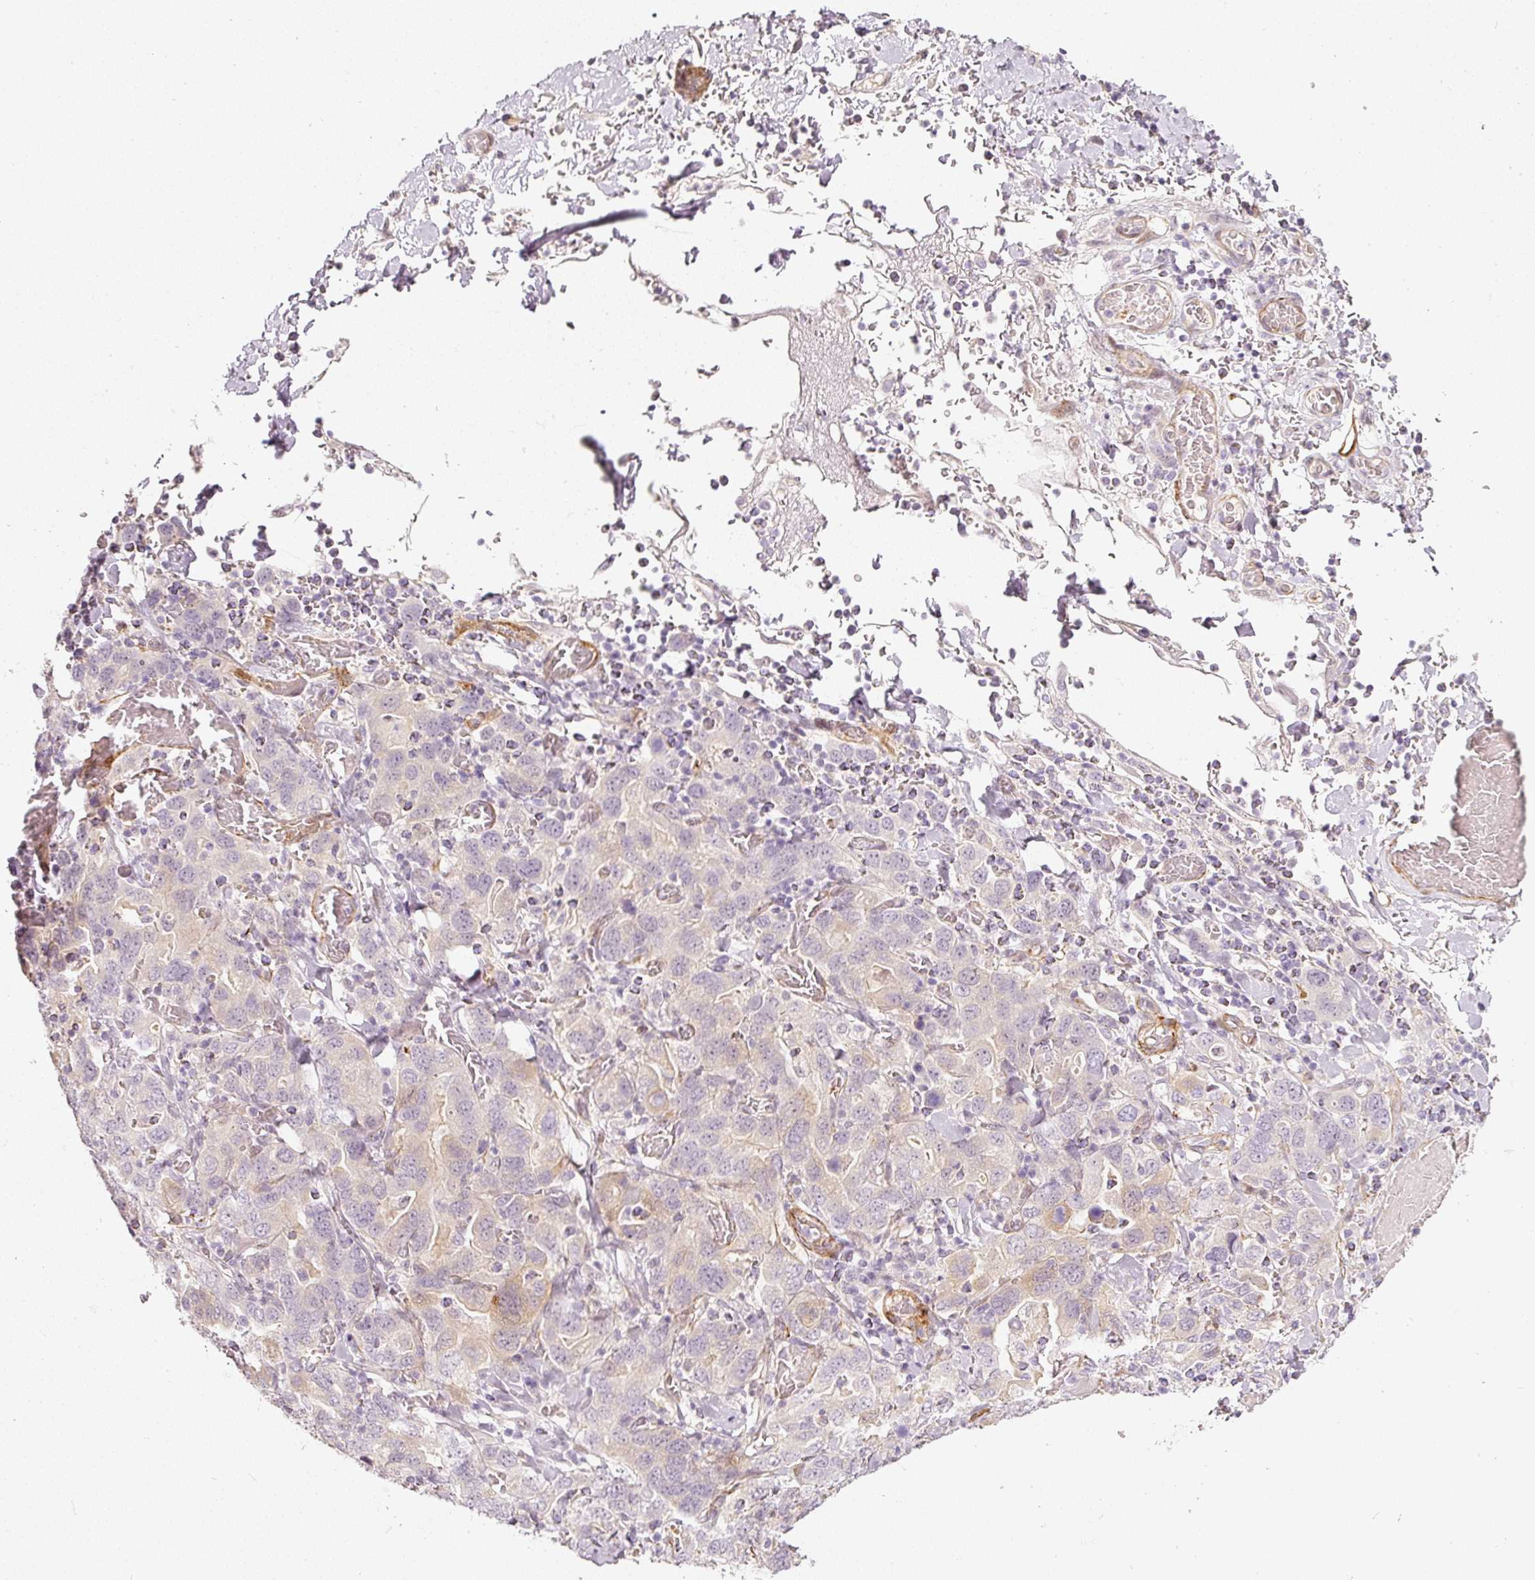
{"staining": {"intensity": "weak", "quantity": "<25%", "location": "cytoplasmic/membranous,nuclear"}, "tissue": "stomach cancer", "cell_type": "Tumor cells", "image_type": "cancer", "snomed": [{"axis": "morphology", "description": "Adenocarcinoma, NOS"}, {"axis": "topography", "description": "Stomach, upper"}, {"axis": "topography", "description": "Stomach"}], "caption": "Photomicrograph shows no protein positivity in tumor cells of stomach cancer (adenocarcinoma) tissue. (Stains: DAB (3,3'-diaminobenzidine) IHC with hematoxylin counter stain, Microscopy: brightfield microscopy at high magnification).", "gene": "TOGARAM1", "patient": {"sex": "male", "age": 62}}